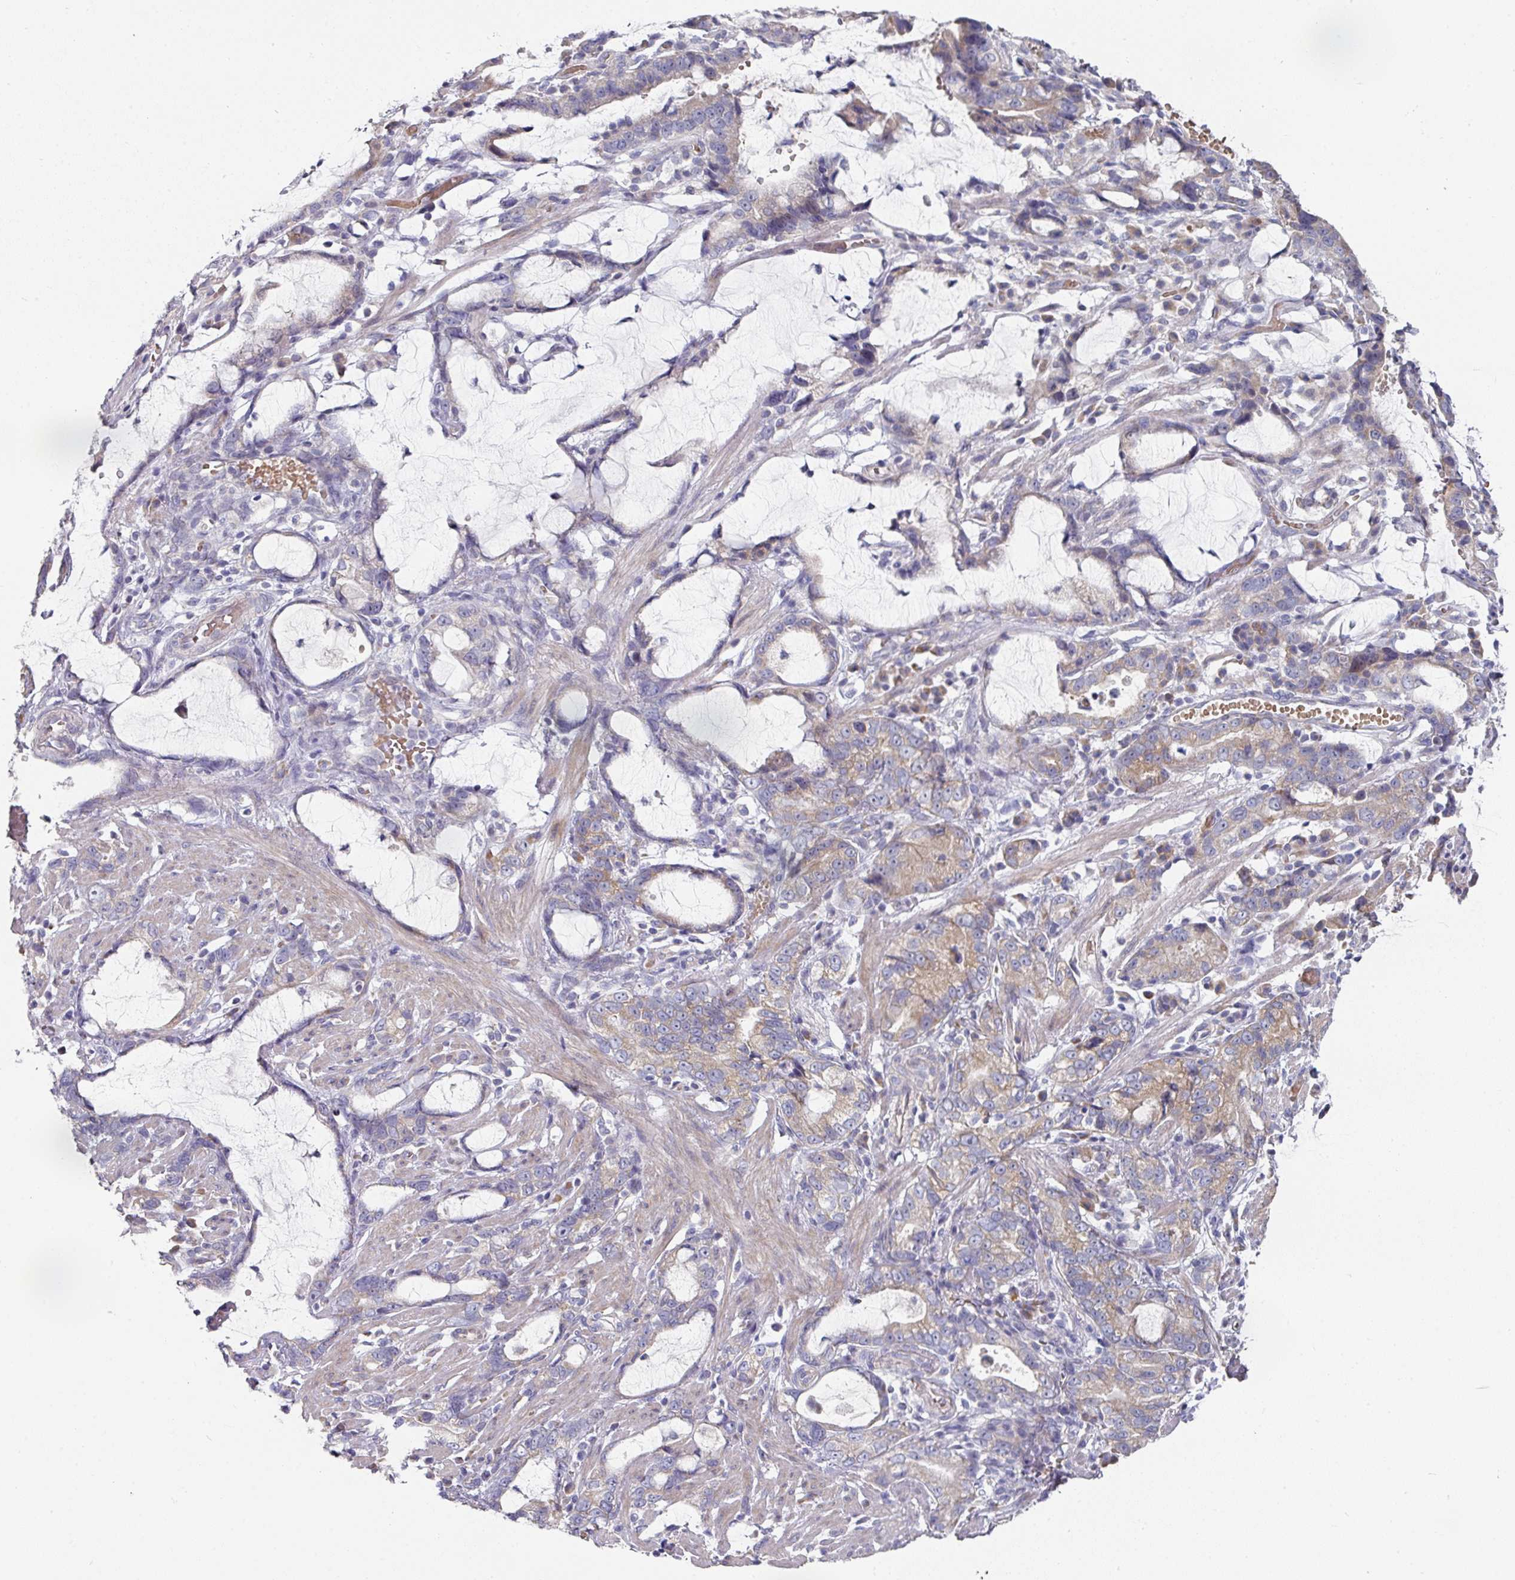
{"staining": {"intensity": "moderate", "quantity": "<25%", "location": "cytoplasmic/membranous"}, "tissue": "stomach cancer", "cell_type": "Tumor cells", "image_type": "cancer", "snomed": [{"axis": "morphology", "description": "Adenocarcinoma, NOS"}, {"axis": "topography", "description": "Stomach"}], "caption": "Immunohistochemistry image of stomach adenocarcinoma stained for a protein (brown), which demonstrates low levels of moderate cytoplasmic/membranous staining in about <25% of tumor cells.", "gene": "PYROXD2", "patient": {"sex": "male", "age": 55}}